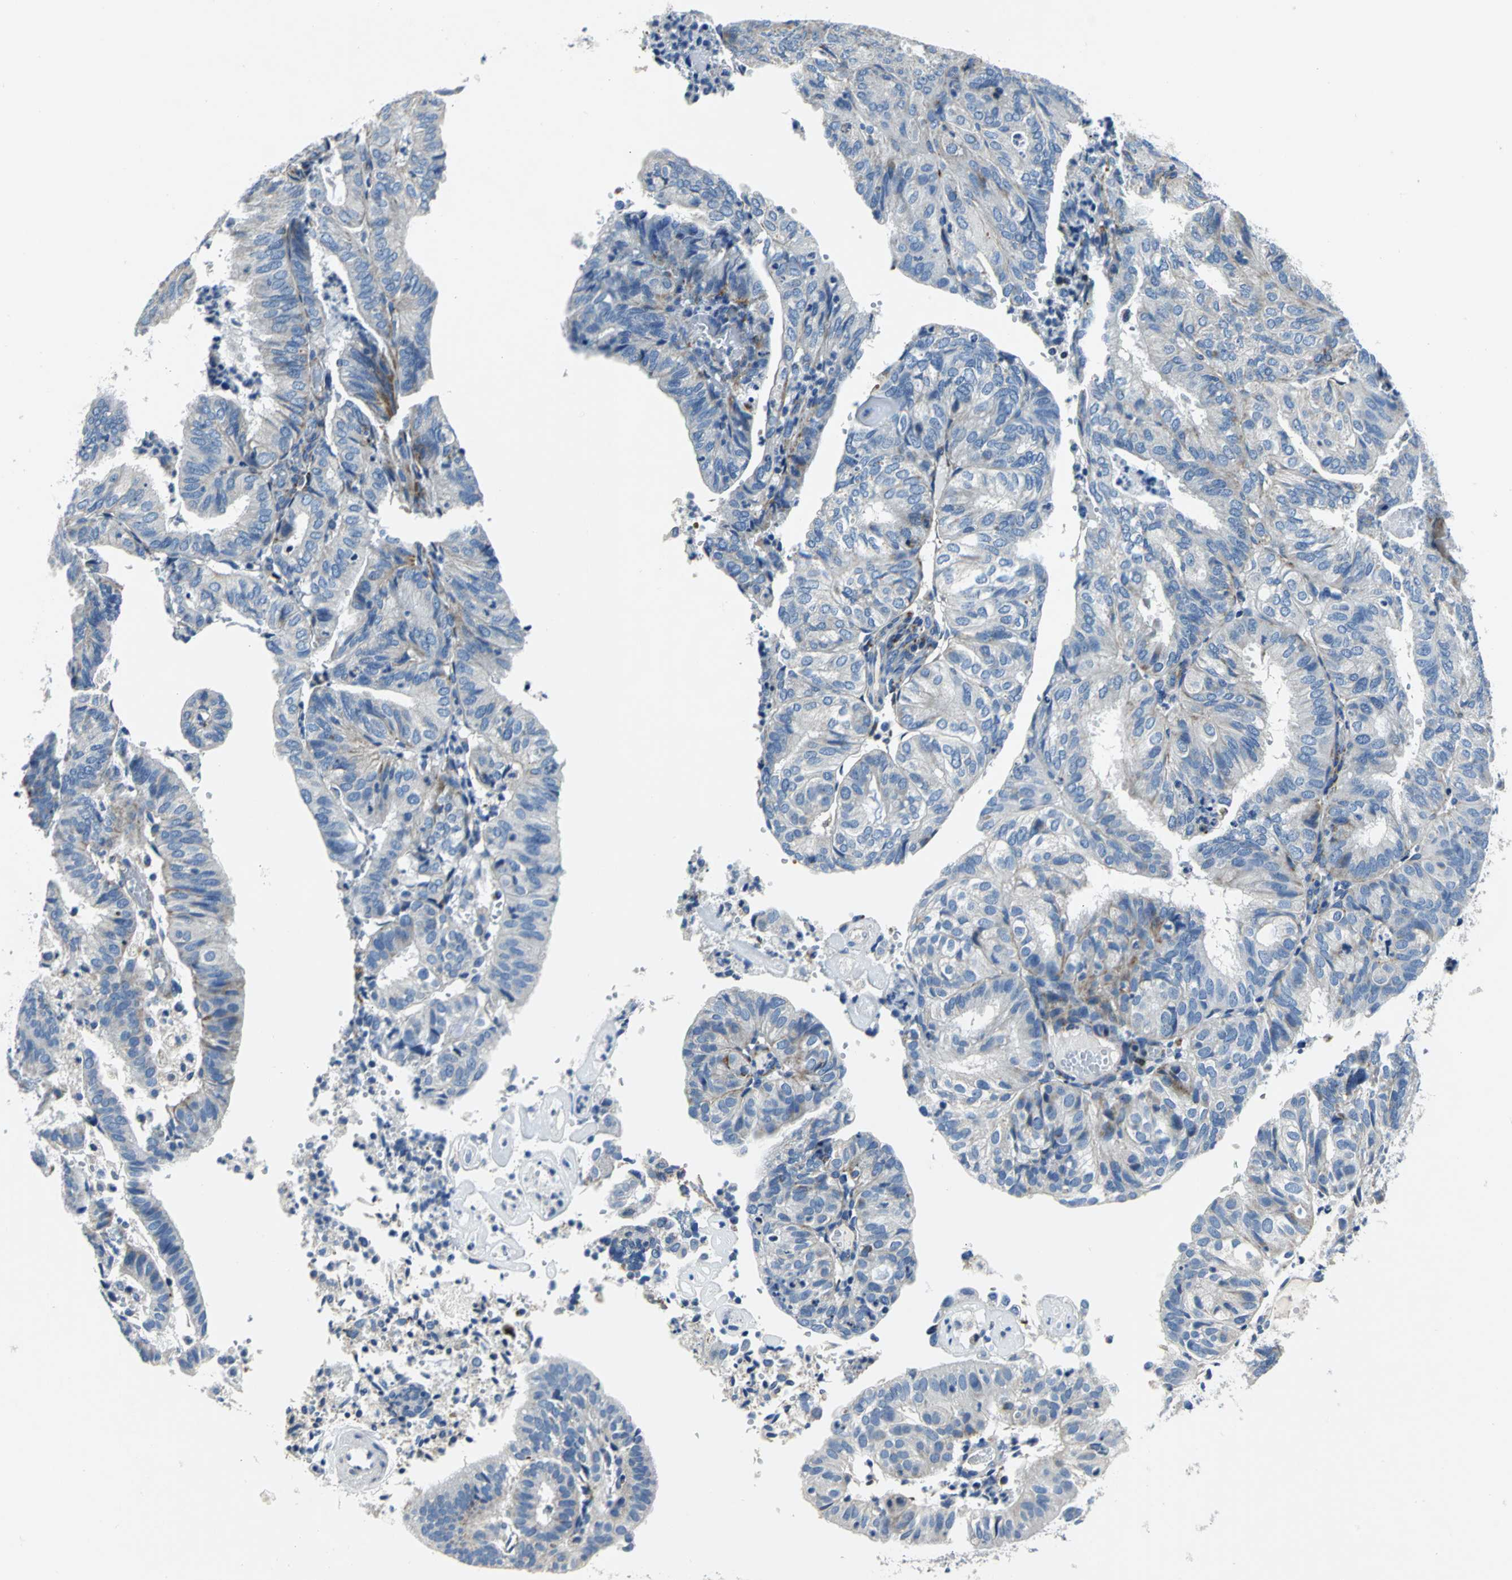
{"staining": {"intensity": "weak", "quantity": "25%-75%", "location": "cytoplasmic/membranous"}, "tissue": "endometrial cancer", "cell_type": "Tumor cells", "image_type": "cancer", "snomed": [{"axis": "morphology", "description": "Adenocarcinoma, NOS"}, {"axis": "topography", "description": "Uterus"}], "caption": "Tumor cells show low levels of weak cytoplasmic/membranous staining in about 25%-75% of cells in human endometrial cancer (adenocarcinoma). (Brightfield microscopy of DAB IHC at high magnification).", "gene": "IFI6", "patient": {"sex": "female", "age": 60}}